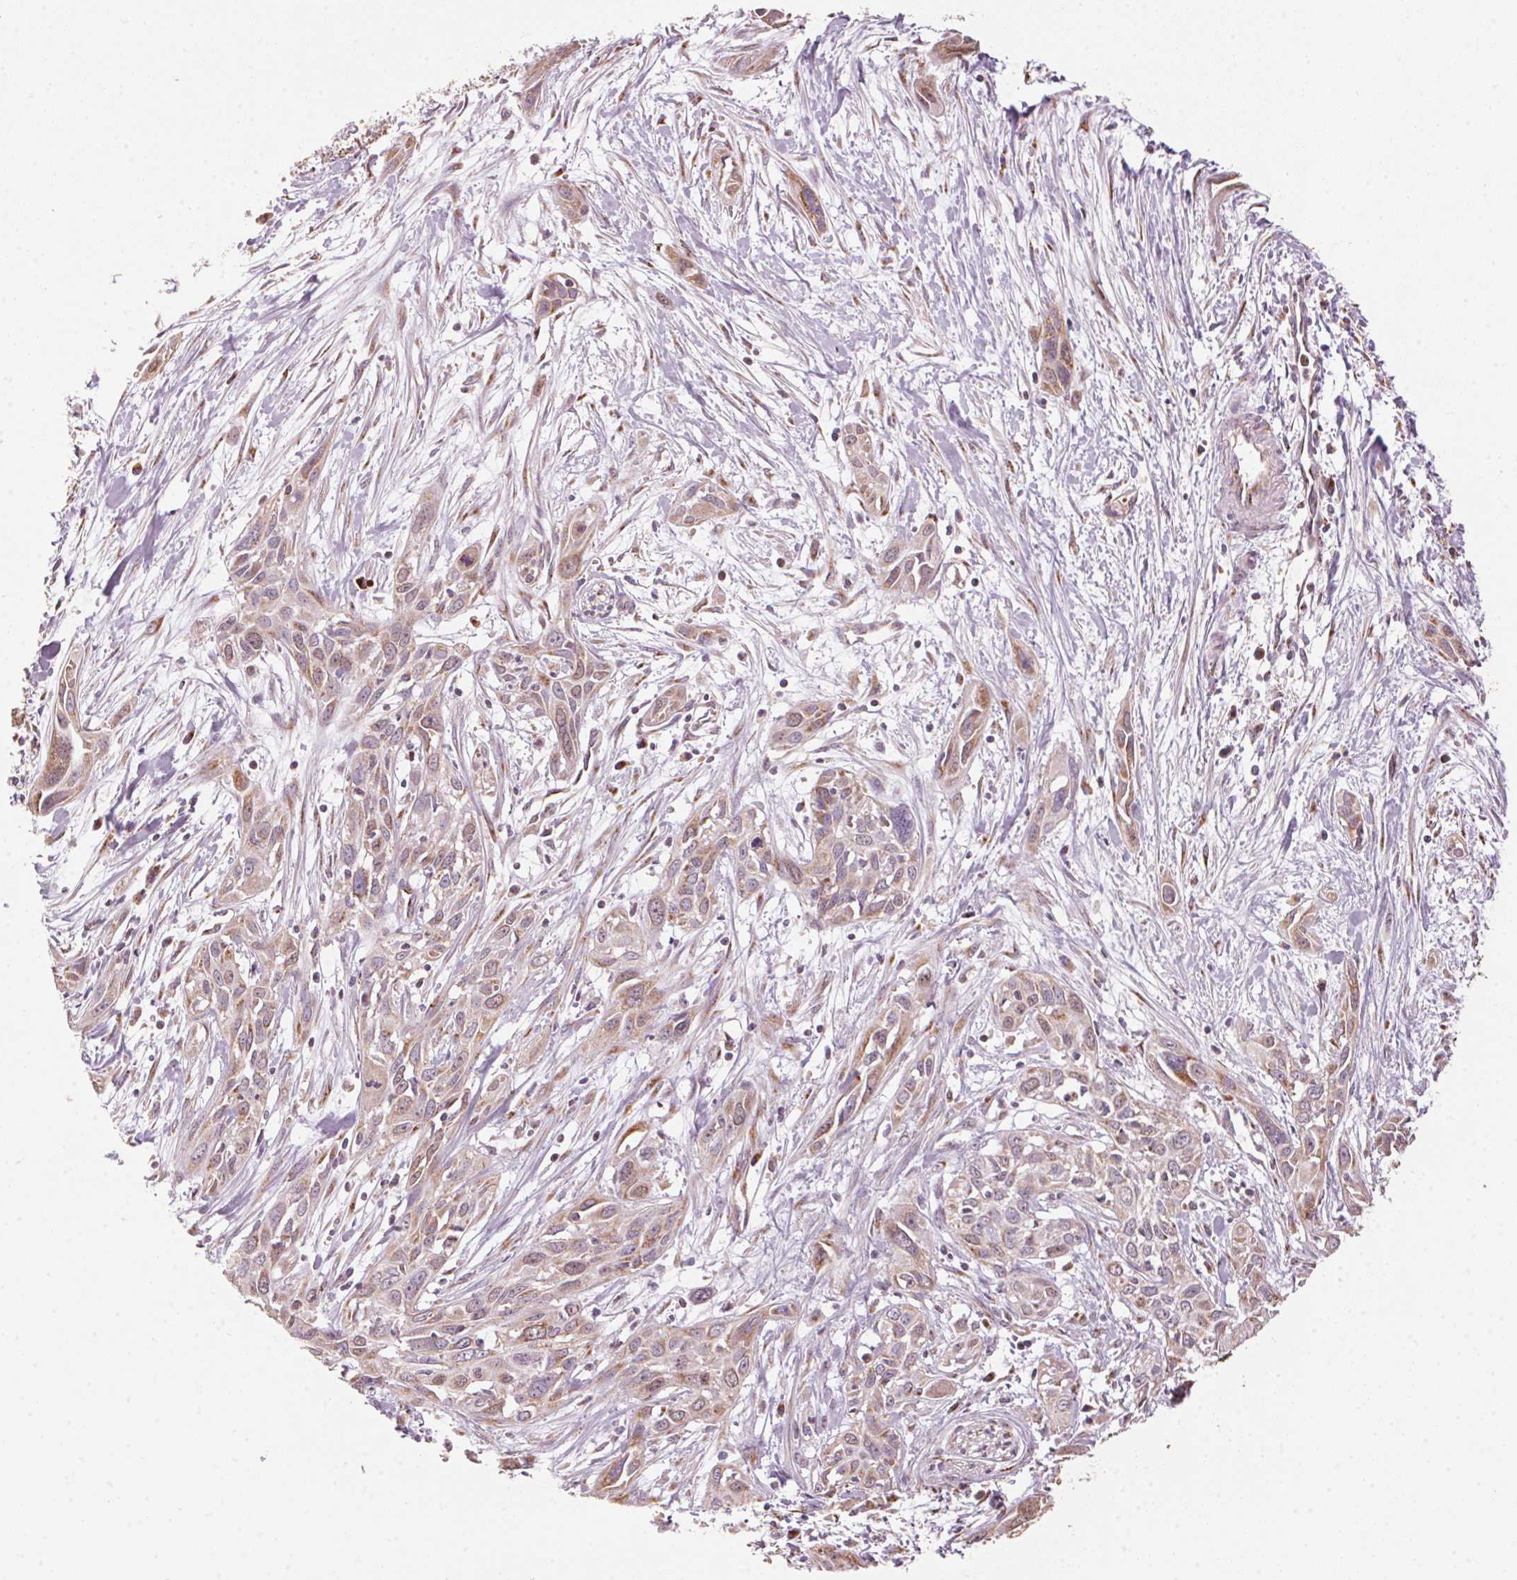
{"staining": {"intensity": "weak", "quantity": ">75%", "location": "cytoplasmic/membranous"}, "tissue": "pancreatic cancer", "cell_type": "Tumor cells", "image_type": "cancer", "snomed": [{"axis": "morphology", "description": "Adenocarcinoma, NOS"}, {"axis": "topography", "description": "Pancreas"}], "caption": "A histopathology image of pancreatic cancer (adenocarcinoma) stained for a protein reveals weak cytoplasmic/membranous brown staining in tumor cells.", "gene": "TOMM70", "patient": {"sex": "female", "age": 55}}